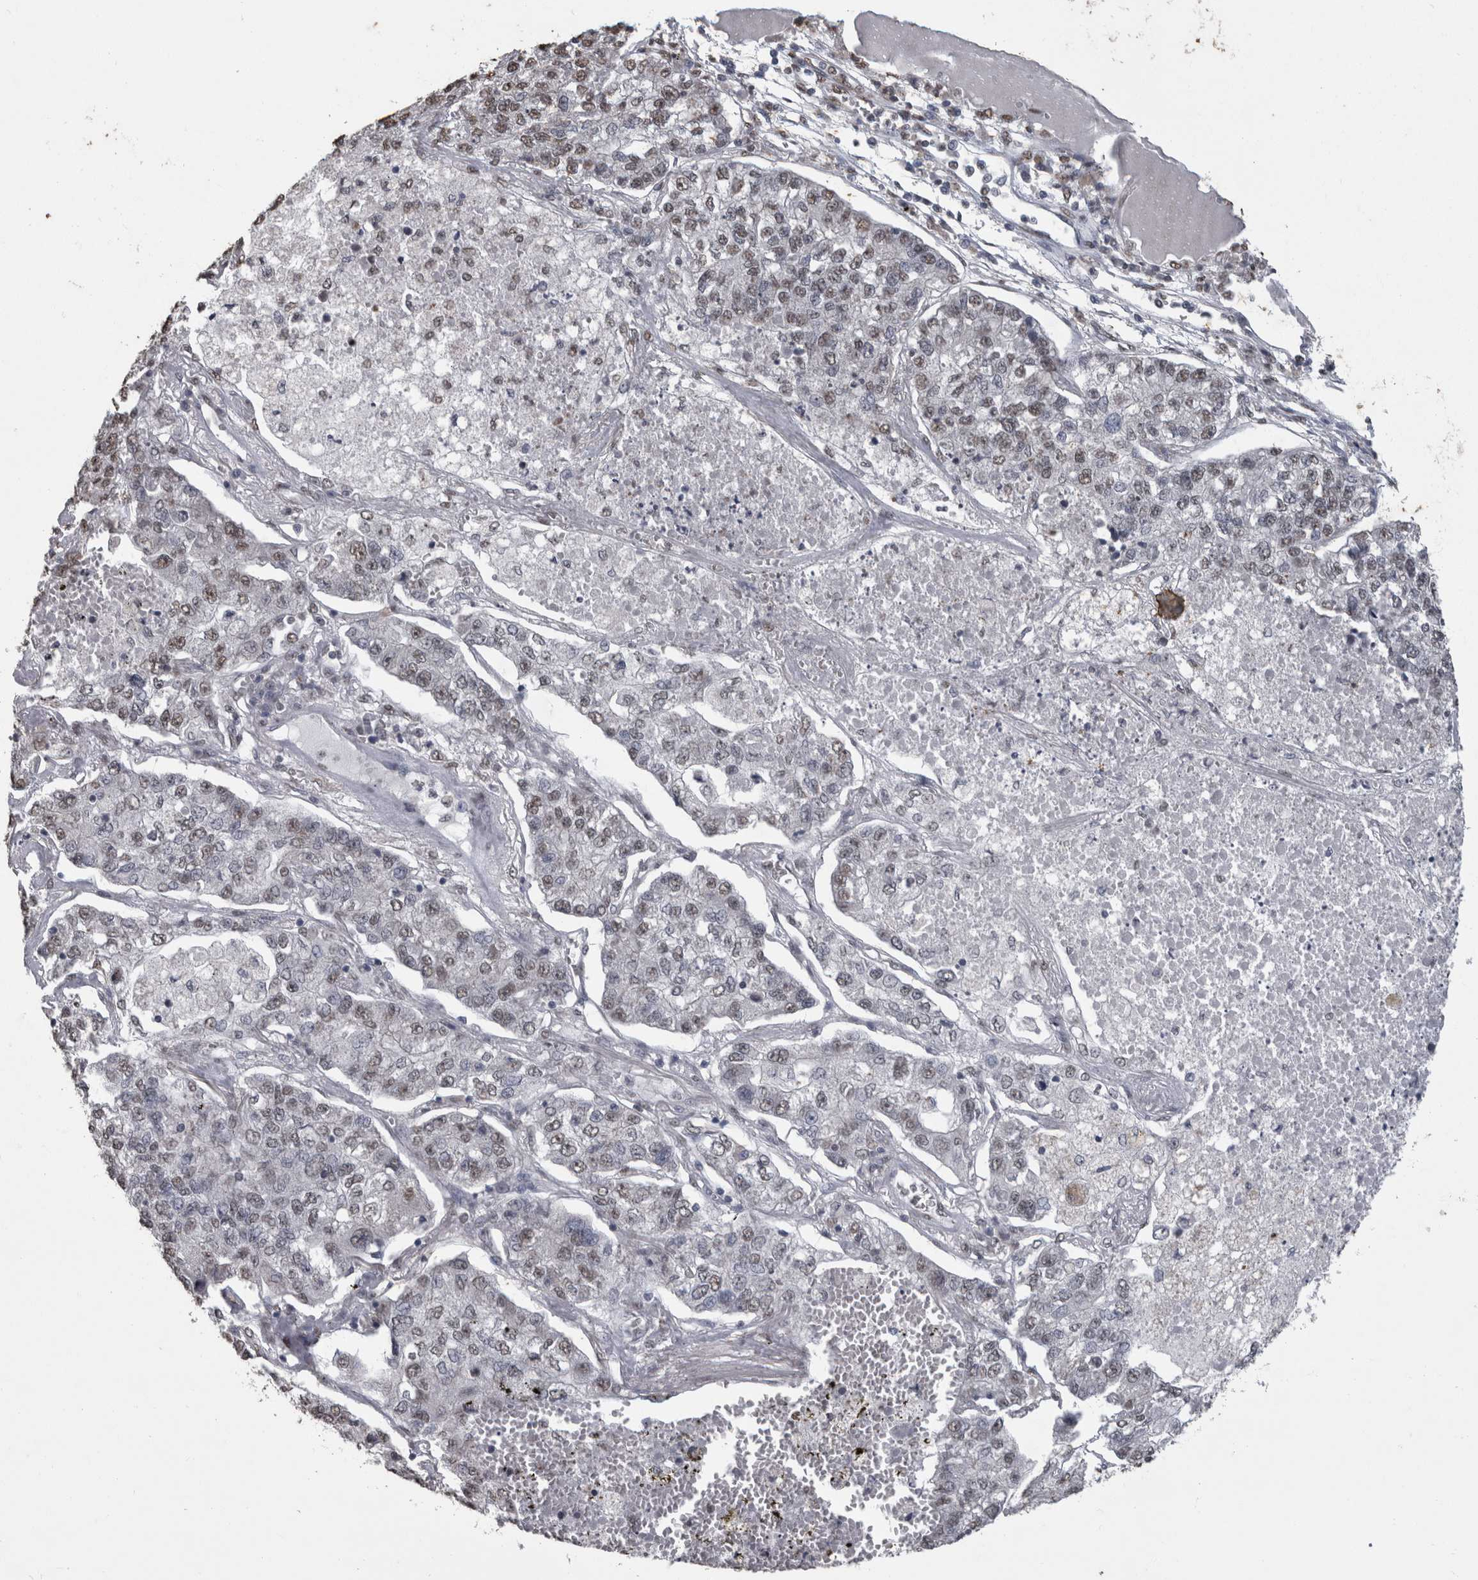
{"staining": {"intensity": "weak", "quantity": "25%-75%", "location": "nuclear"}, "tissue": "lung cancer", "cell_type": "Tumor cells", "image_type": "cancer", "snomed": [{"axis": "morphology", "description": "Adenocarcinoma, NOS"}, {"axis": "topography", "description": "Lung"}], "caption": "Immunohistochemical staining of human lung cancer (adenocarcinoma) shows weak nuclear protein staining in approximately 25%-75% of tumor cells. (brown staining indicates protein expression, while blue staining denotes nuclei).", "gene": "SMAD7", "patient": {"sex": "male", "age": 49}}